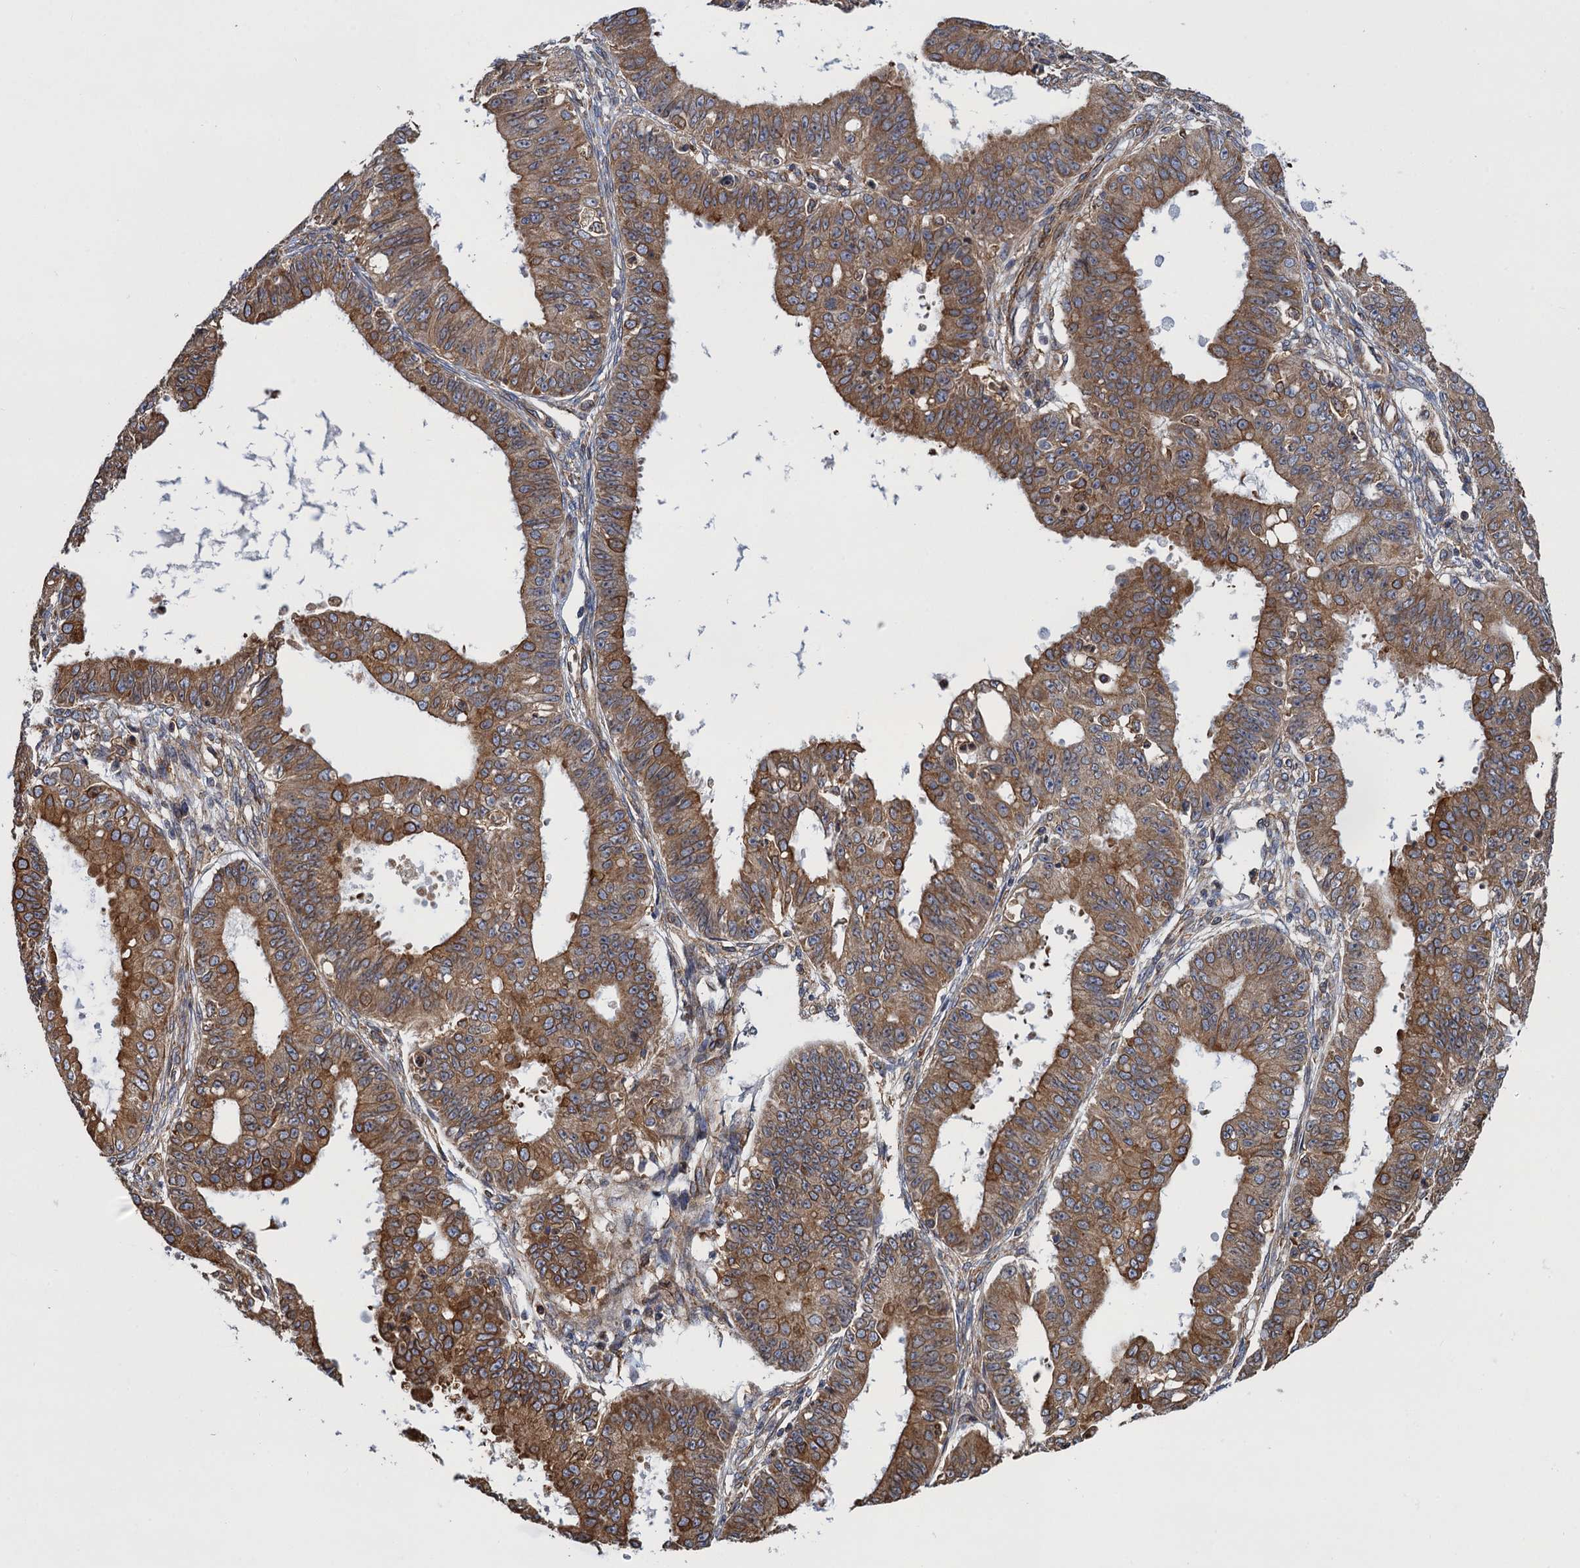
{"staining": {"intensity": "moderate", "quantity": ">75%", "location": "cytoplasmic/membranous"}, "tissue": "ovarian cancer", "cell_type": "Tumor cells", "image_type": "cancer", "snomed": [{"axis": "morphology", "description": "Carcinoma, endometroid"}, {"axis": "topography", "description": "Appendix"}, {"axis": "topography", "description": "Ovary"}], "caption": "The photomicrograph demonstrates immunohistochemical staining of ovarian cancer. There is moderate cytoplasmic/membranous staining is seen in about >75% of tumor cells. The protein is shown in brown color, while the nuclei are stained blue.", "gene": "ARMC5", "patient": {"sex": "female", "age": 42}}